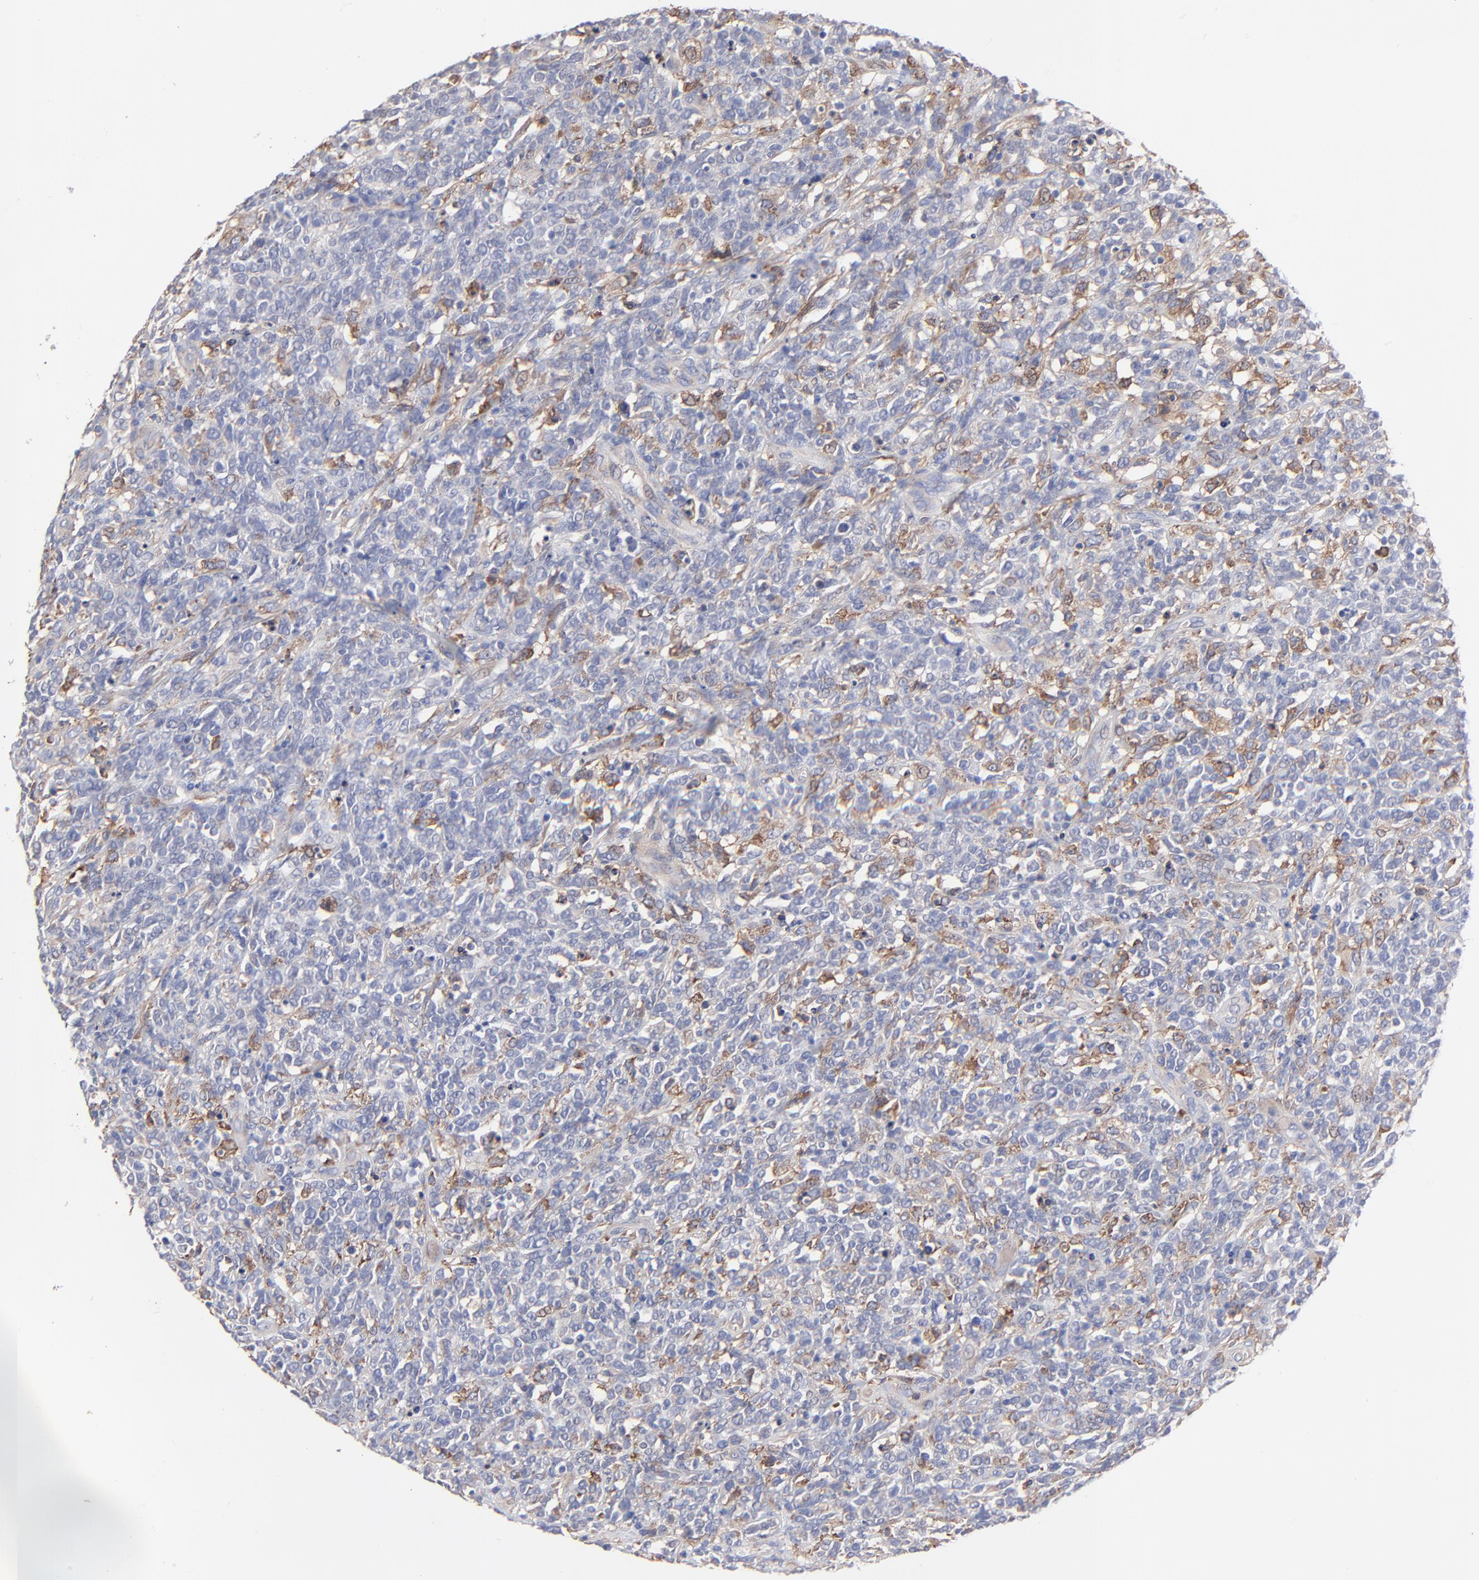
{"staining": {"intensity": "moderate", "quantity": "<25%", "location": "cytoplasmic/membranous"}, "tissue": "lymphoma", "cell_type": "Tumor cells", "image_type": "cancer", "snomed": [{"axis": "morphology", "description": "Malignant lymphoma, non-Hodgkin's type, High grade"}, {"axis": "topography", "description": "Lymph node"}], "caption": "Immunohistochemistry (IHC) of human high-grade malignant lymphoma, non-Hodgkin's type exhibits low levels of moderate cytoplasmic/membranous expression in approximately <25% of tumor cells.", "gene": "PPFIBP2", "patient": {"sex": "female", "age": 73}}